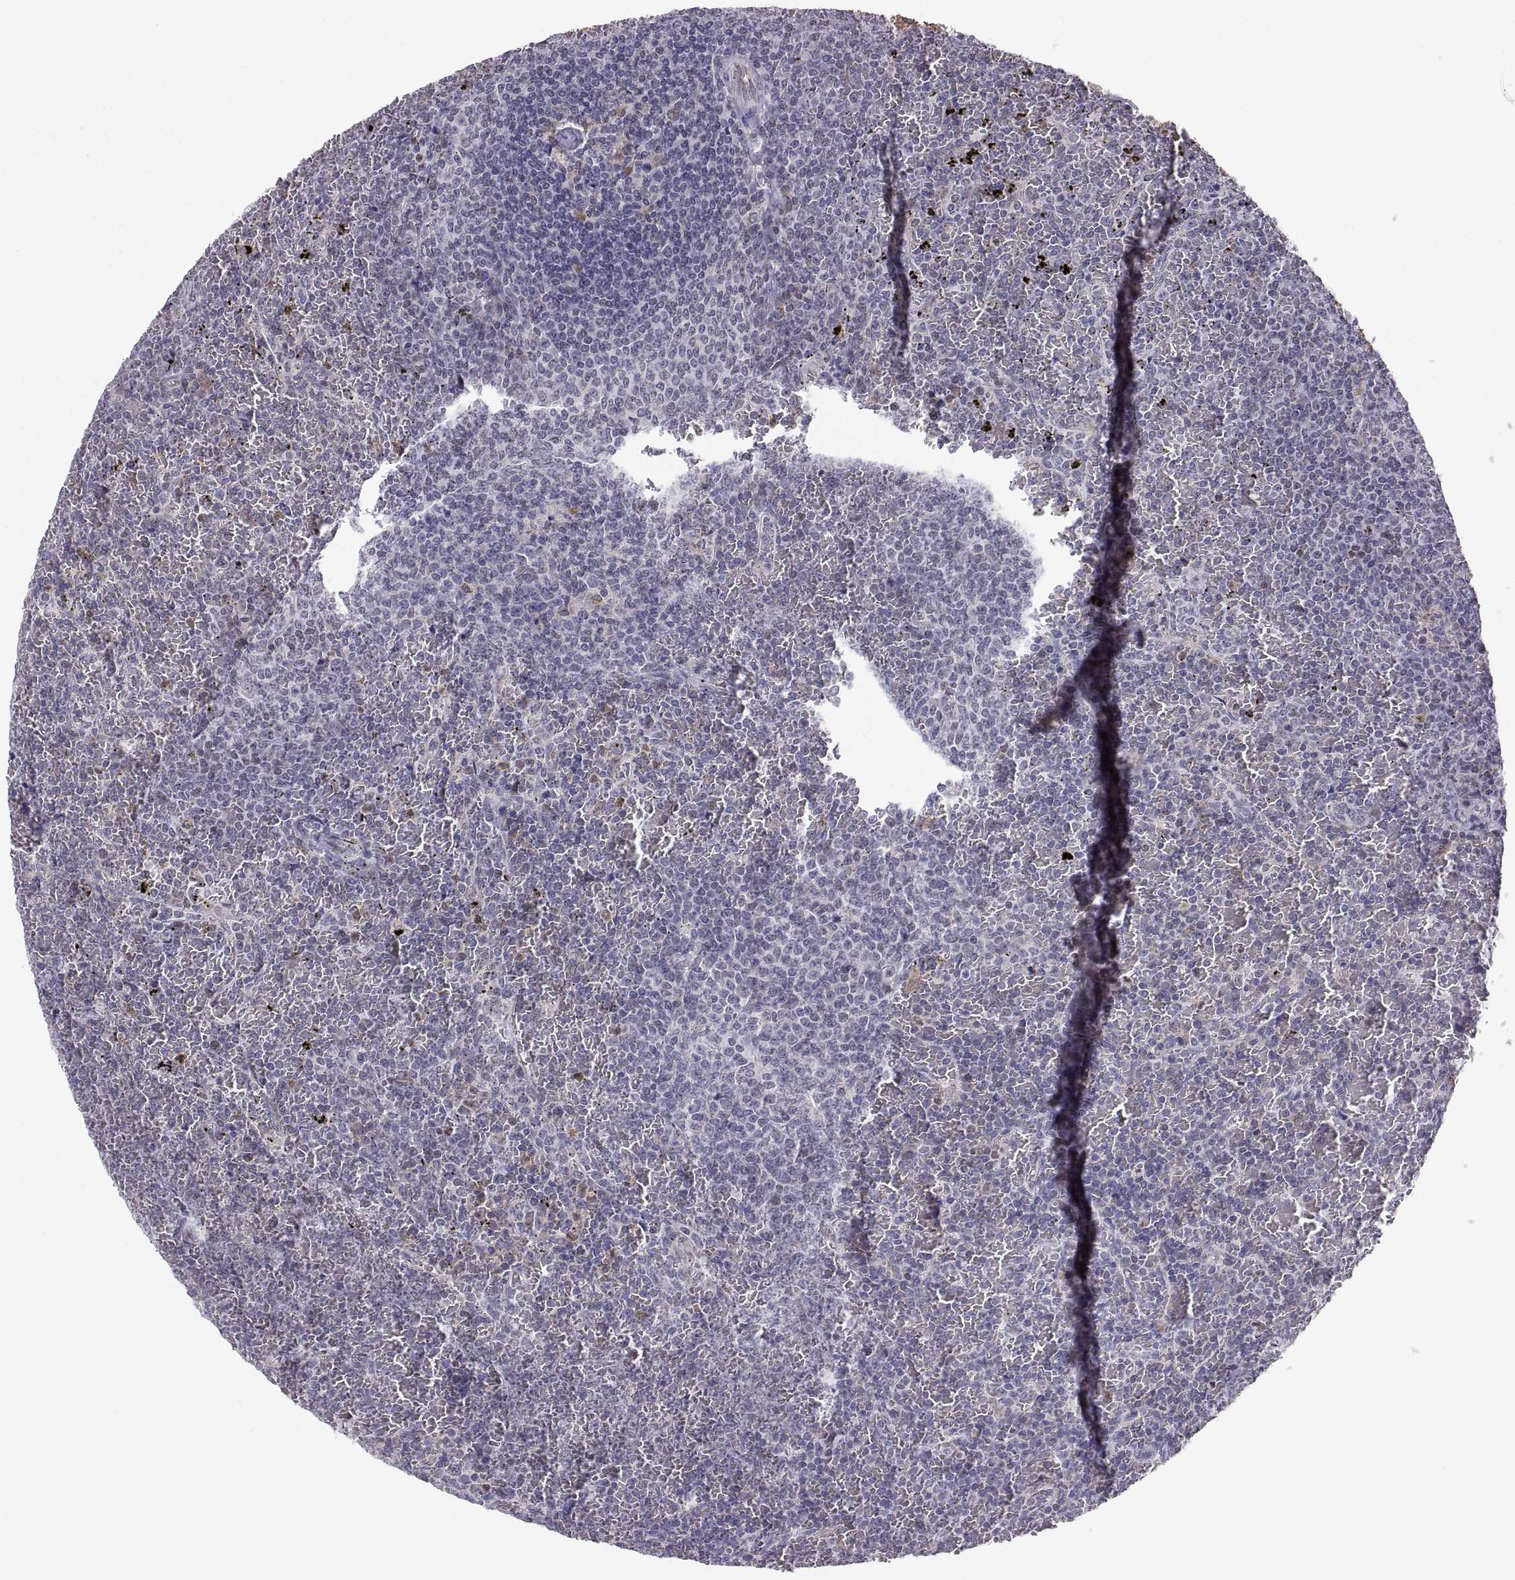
{"staining": {"intensity": "negative", "quantity": "none", "location": "none"}, "tissue": "lymphoma", "cell_type": "Tumor cells", "image_type": "cancer", "snomed": [{"axis": "morphology", "description": "Malignant lymphoma, non-Hodgkin's type, Low grade"}, {"axis": "topography", "description": "Spleen"}], "caption": "DAB immunohistochemical staining of low-grade malignant lymphoma, non-Hodgkin's type displays no significant positivity in tumor cells.", "gene": "ERO1A", "patient": {"sex": "female", "age": 77}}